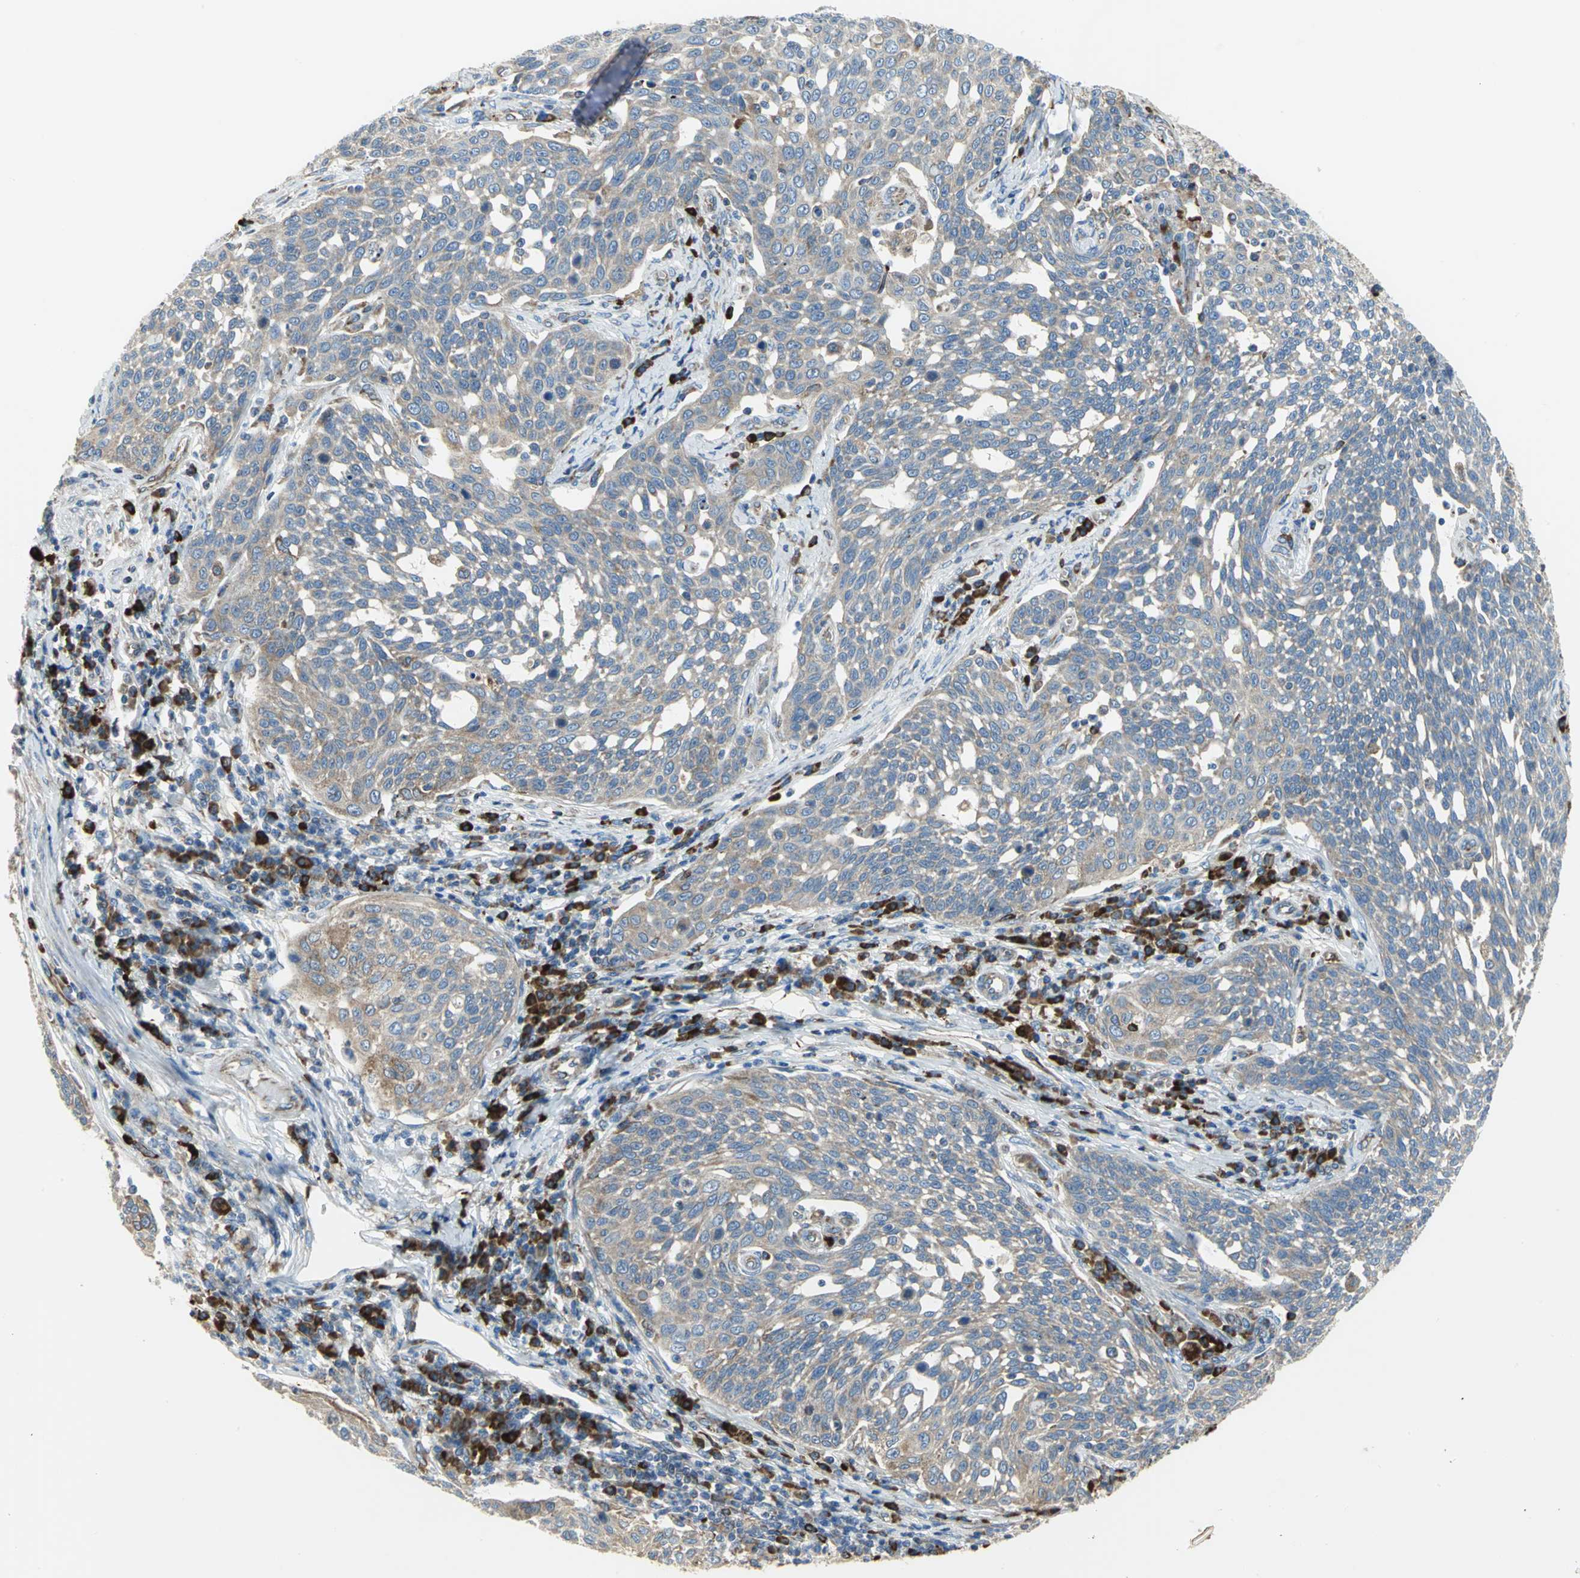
{"staining": {"intensity": "moderate", "quantity": ">75%", "location": "cytoplasmic/membranous"}, "tissue": "cervical cancer", "cell_type": "Tumor cells", "image_type": "cancer", "snomed": [{"axis": "morphology", "description": "Squamous cell carcinoma, NOS"}, {"axis": "topography", "description": "Cervix"}], "caption": "A brown stain shows moderate cytoplasmic/membranous positivity of a protein in cervical cancer (squamous cell carcinoma) tumor cells.", "gene": "TULP4", "patient": {"sex": "female", "age": 34}}